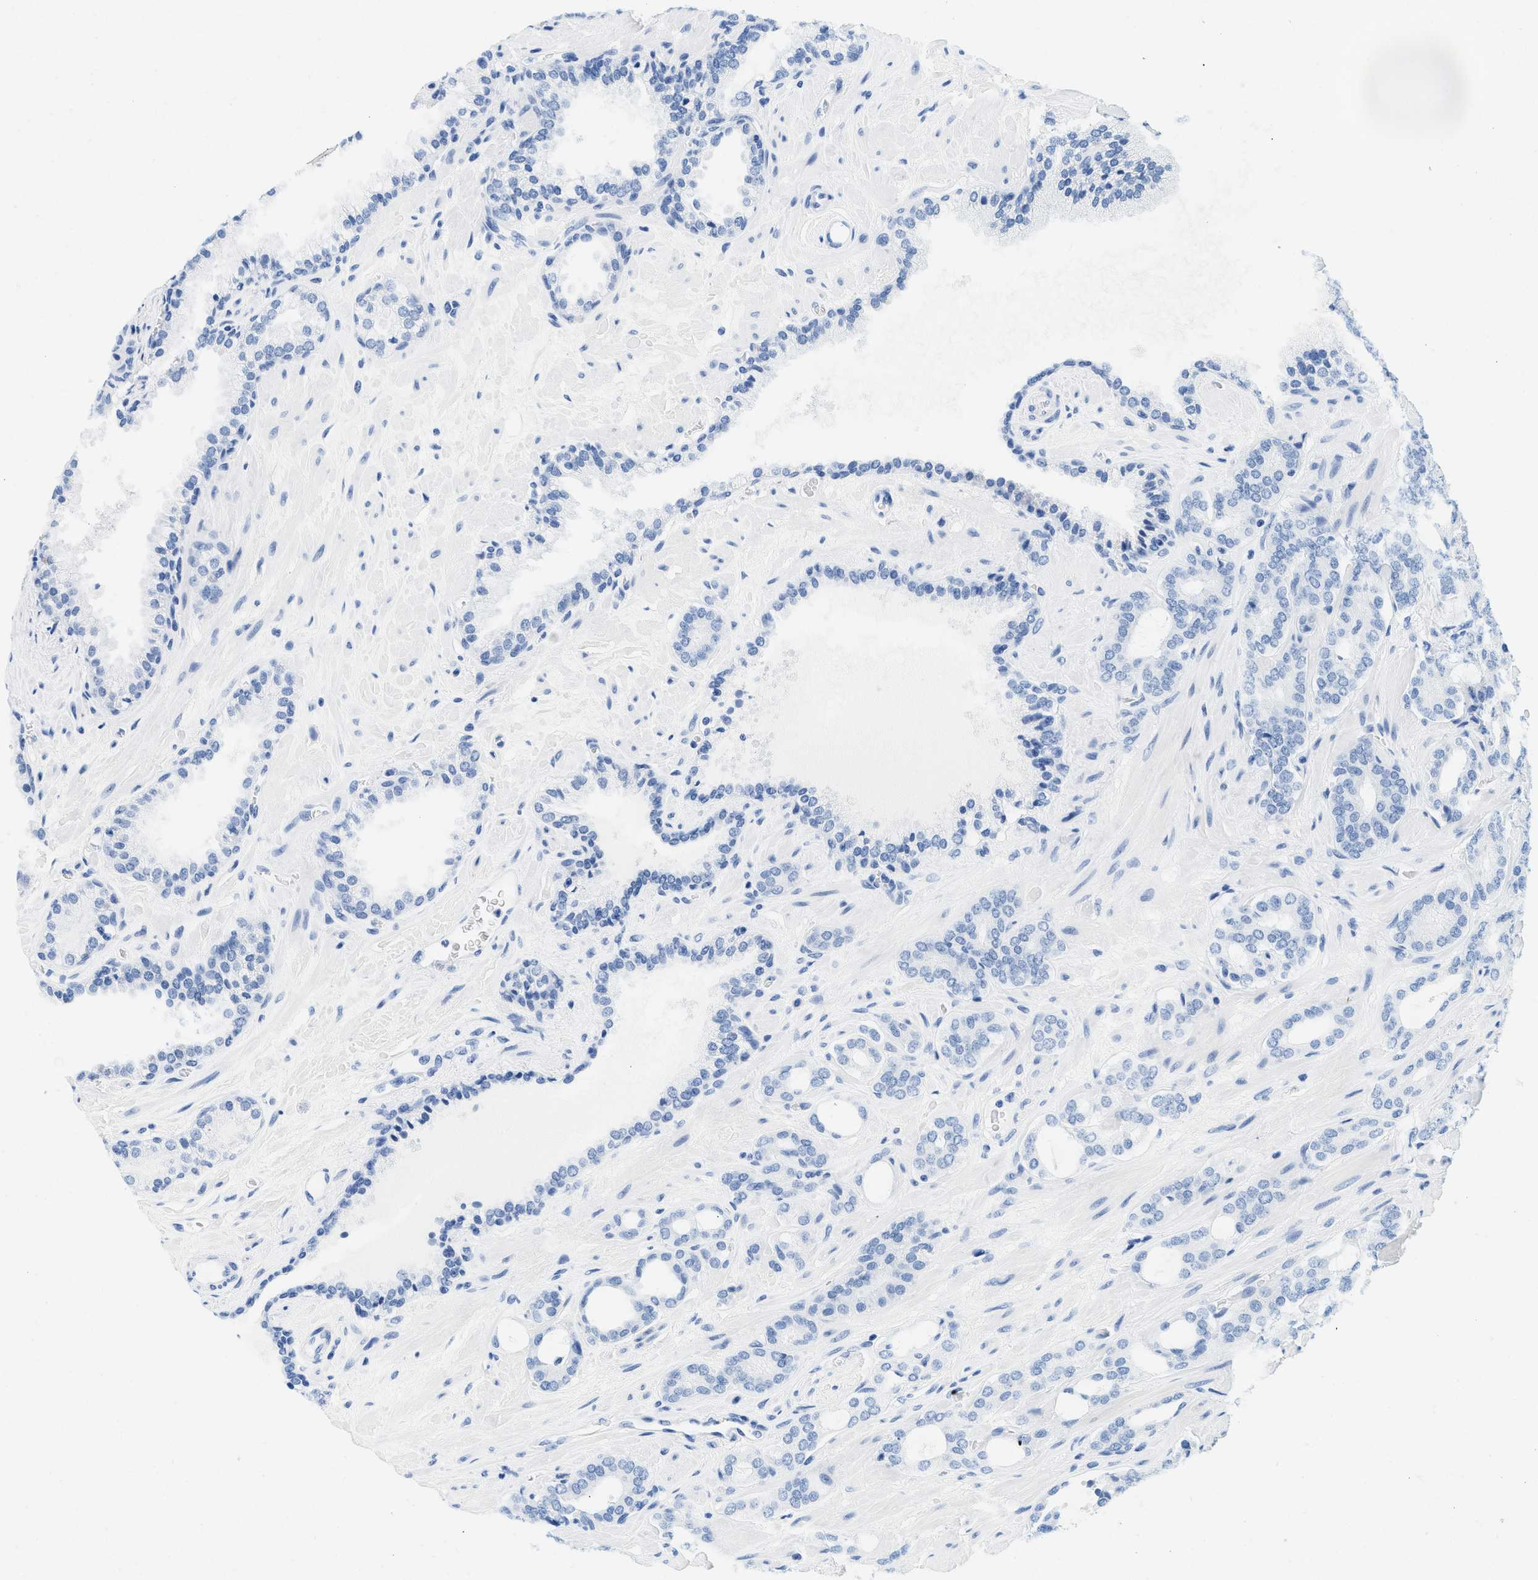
{"staining": {"intensity": "negative", "quantity": "none", "location": "none"}, "tissue": "prostate cancer", "cell_type": "Tumor cells", "image_type": "cancer", "snomed": [{"axis": "morphology", "description": "Adenocarcinoma, Low grade"}, {"axis": "topography", "description": "Prostate"}], "caption": "Prostate adenocarcinoma (low-grade) stained for a protein using IHC displays no staining tumor cells.", "gene": "GSN", "patient": {"sex": "male", "age": 63}}